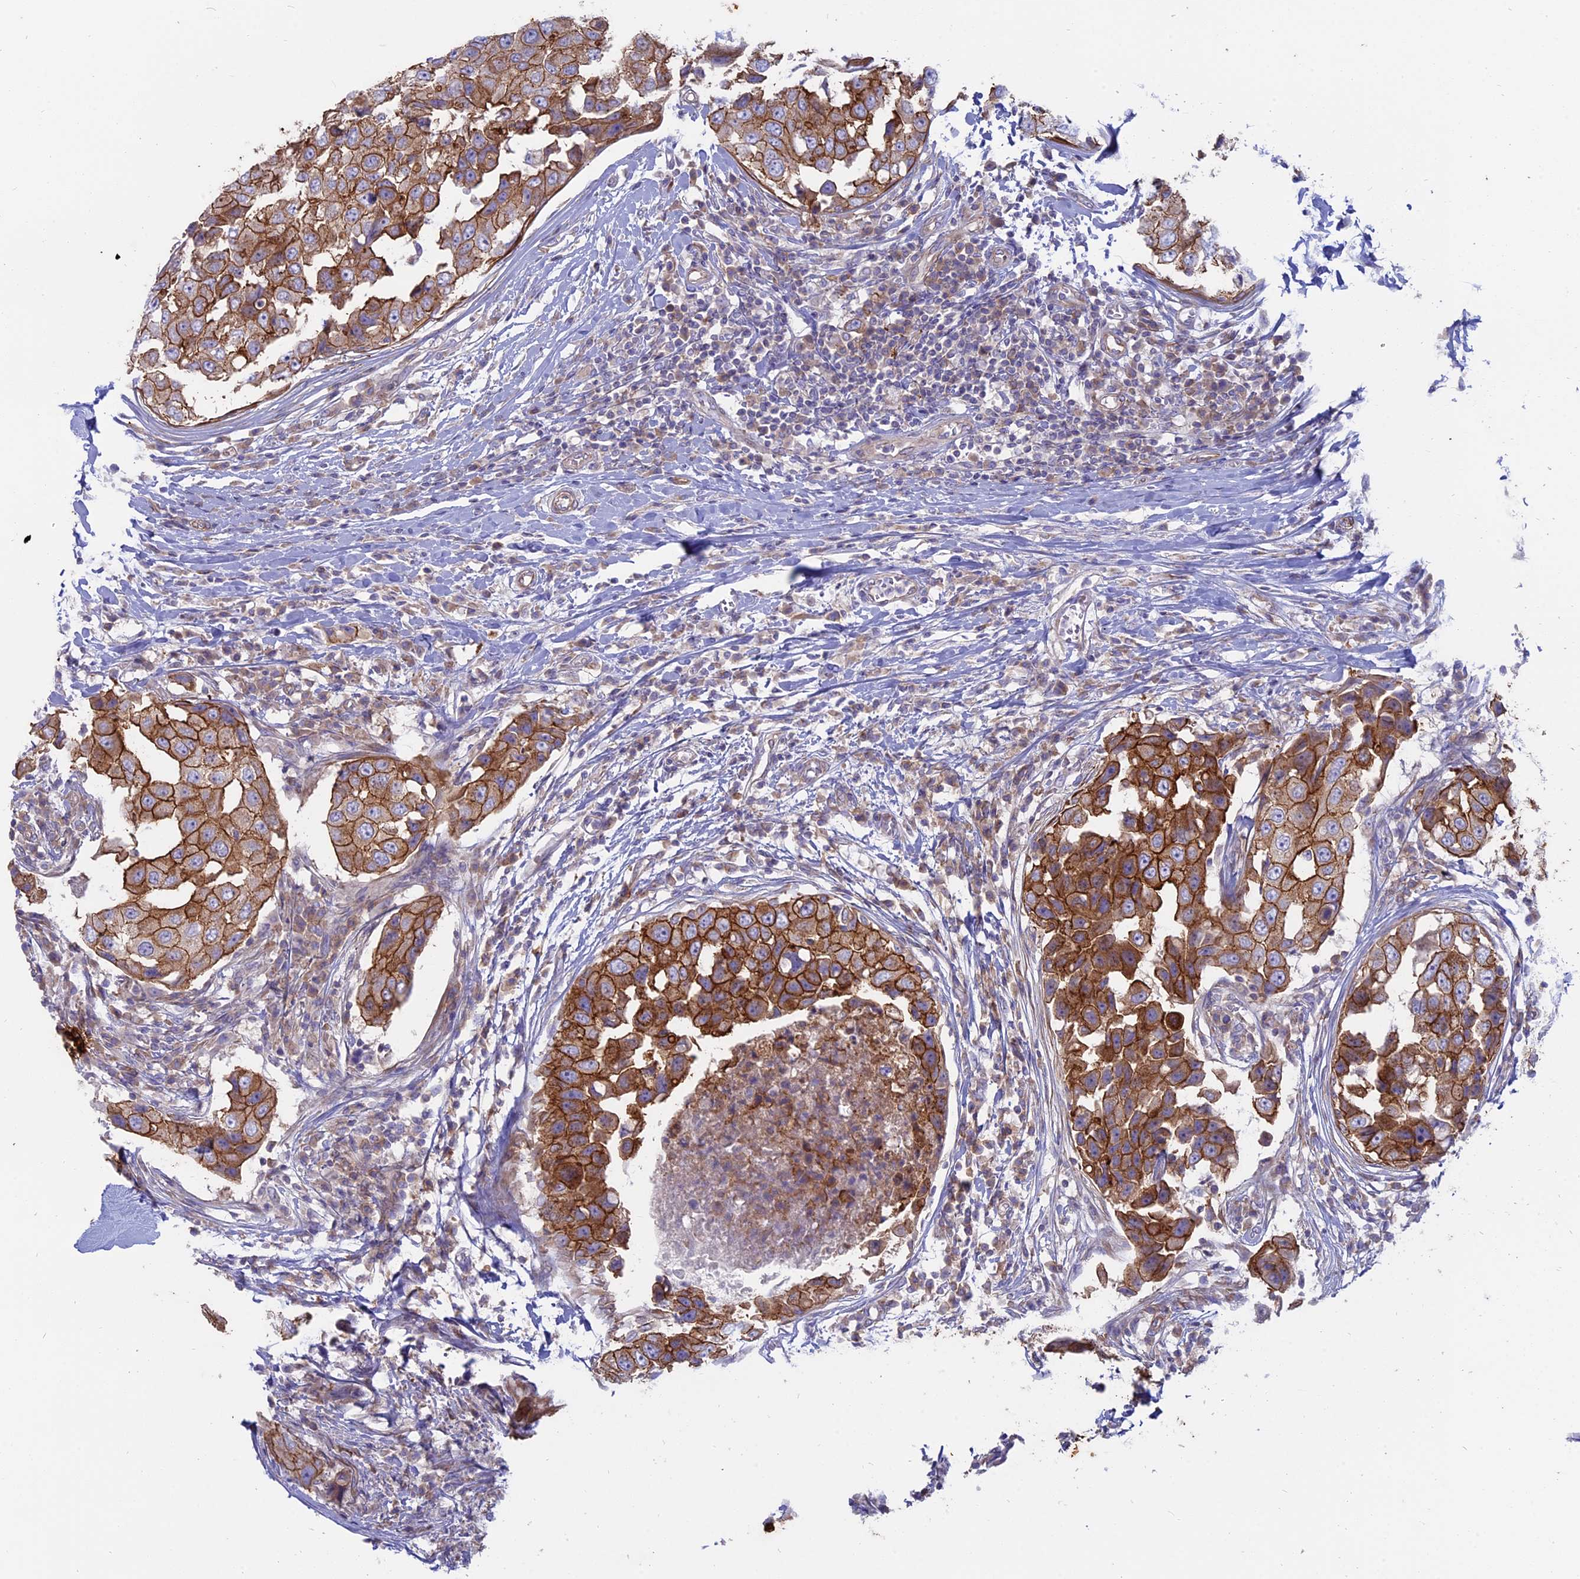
{"staining": {"intensity": "strong", "quantity": ">75%", "location": "cytoplasmic/membranous"}, "tissue": "breast cancer", "cell_type": "Tumor cells", "image_type": "cancer", "snomed": [{"axis": "morphology", "description": "Duct carcinoma"}, {"axis": "topography", "description": "Breast"}], "caption": "A histopathology image of breast cancer stained for a protein displays strong cytoplasmic/membranous brown staining in tumor cells.", "gene": "MYO5B", "patient": {"sex": "female", "age": 27}}